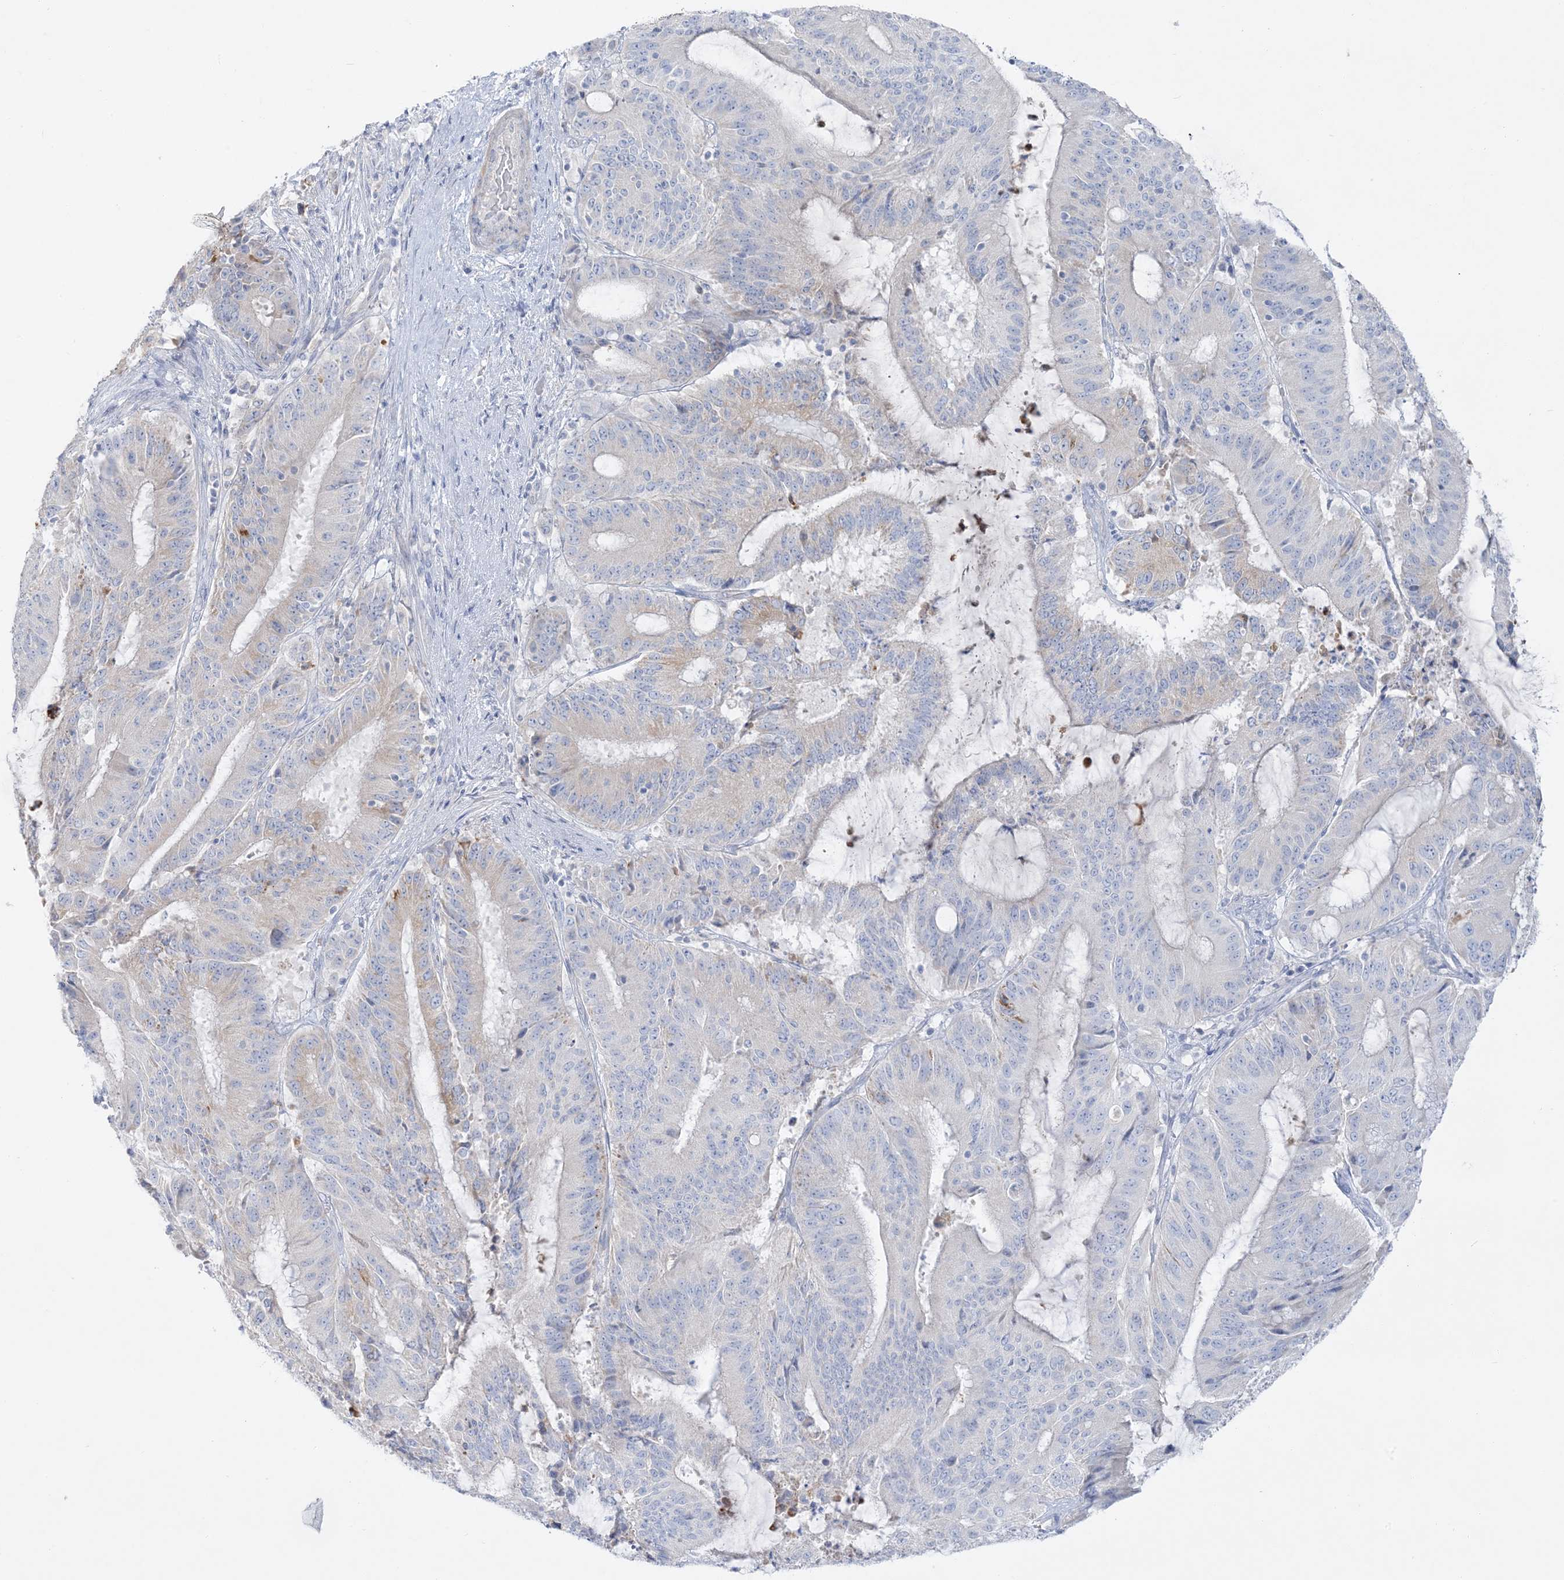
{"staining": {"intensity": "negative", "quantity": "none", "location": "none"}, "tissue": "liver cancer", "cell_type": "Tumor cells", "image_type": "cancer", "snomed": [{"axis": "morphology", "description": "Normal tissue, NOS"}, {"axis": "morphology", "description": "Cholangiocarcinoma"}, {"axis": "topography", "description": "Liver"}, {"axis": "topography", "description": "Peripheral nerve tissue"}], "caption": "This is an immunohistochemistry (IHC) photomicrograph of human liver cholangiocarcinoma. There is no staining in tumor cells.", "gene": "FAM184A", "patient": {"sex": "female", "age": 73}}